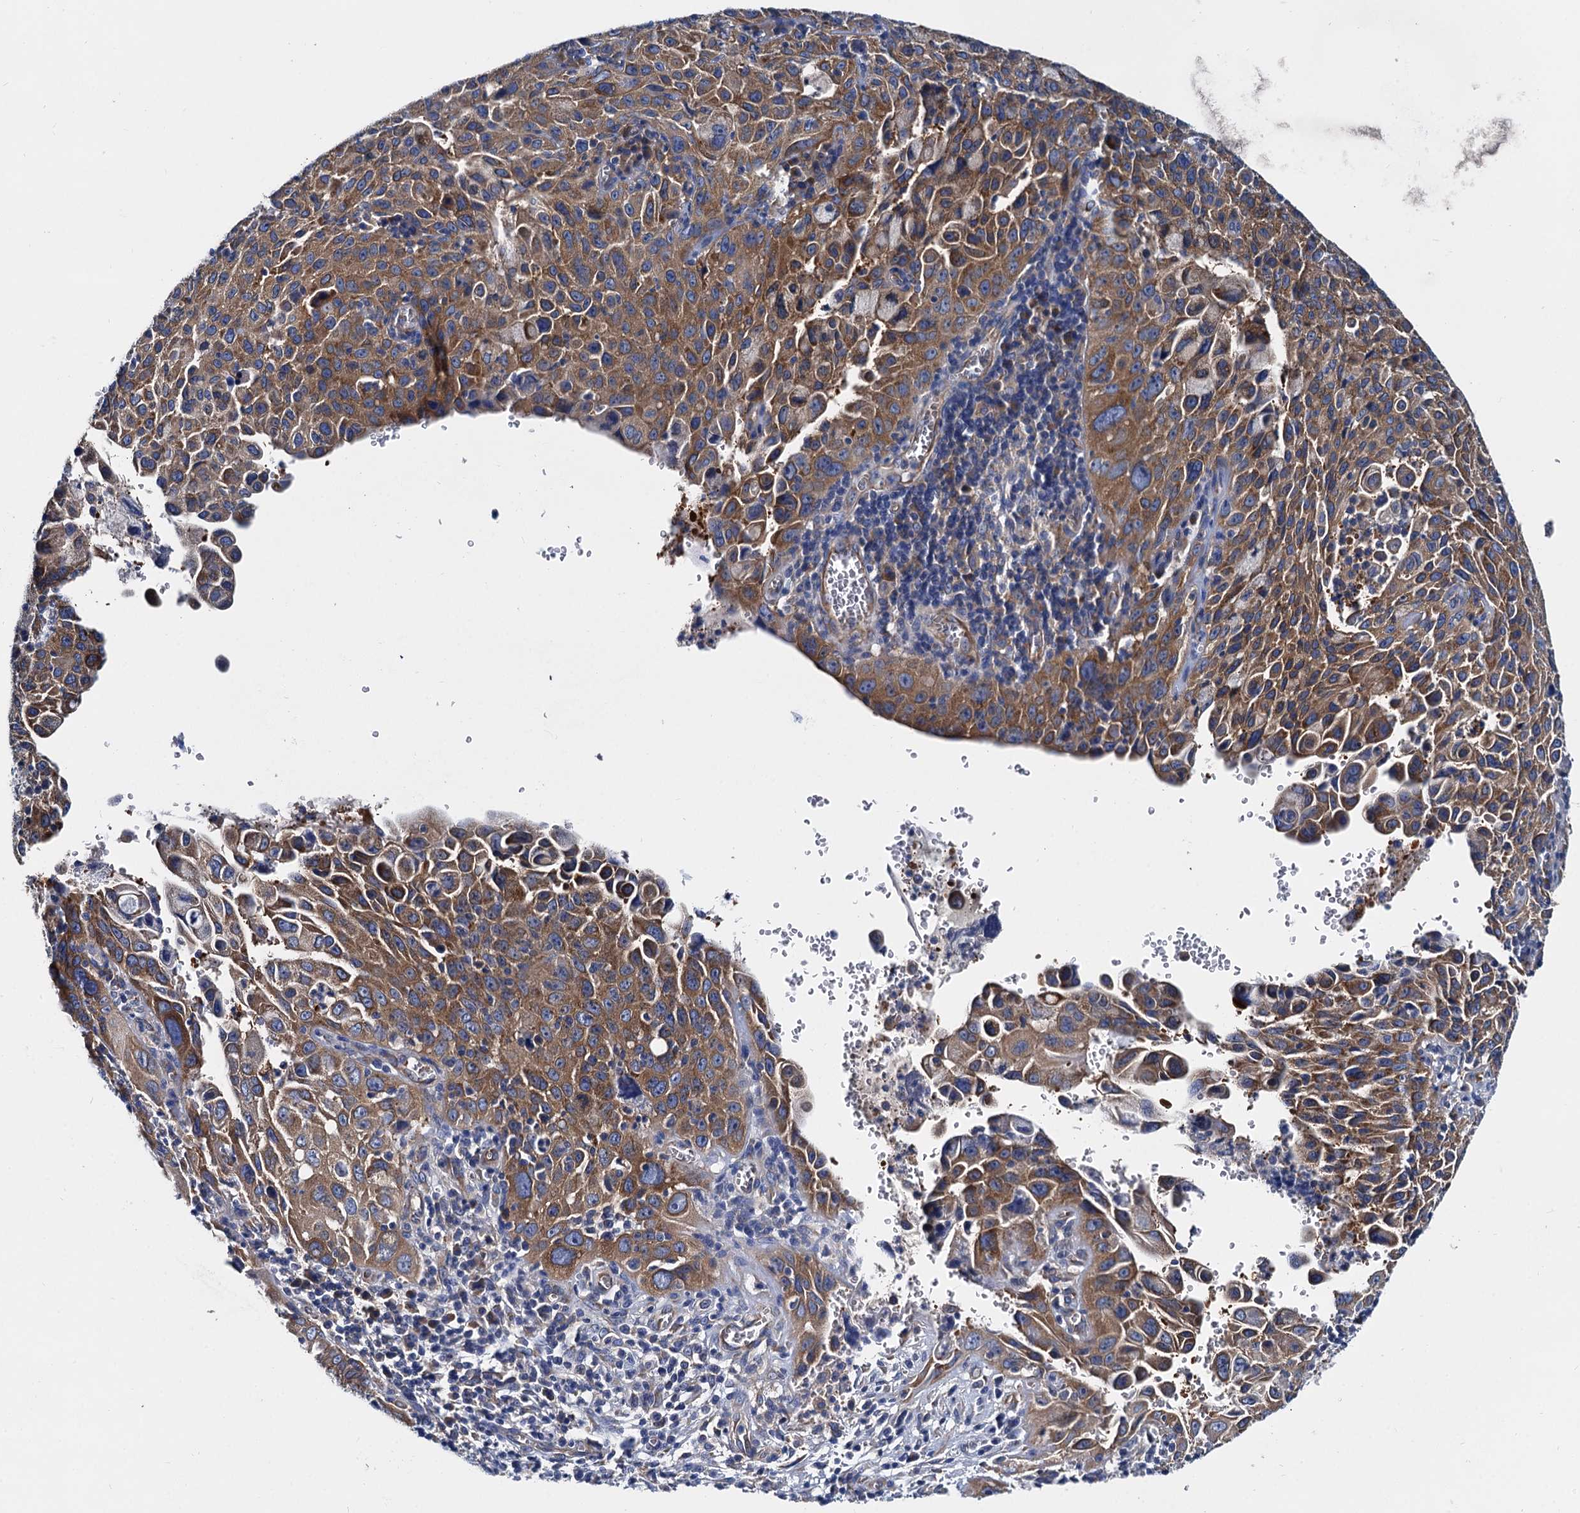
{"staining": {"intensity": "moderate", "quantity": "25%-75%", "location": "cytoplasmic/membranous"}, "tissue": "cervical cancer", "cell_type": "Tumor cells", "image_type": "cancer", "snomed": [{"axis": "morphology", "description": "Squamous cell carcinoma, NOS"}, {"axis": "topography", "description": "Cervix"}], "caption": "This is a histology image of immunohistochemistry (IHC) staining of cervical cancer, which shows moderate positivity in the cytoplasmic/membranous of tumor cells.", "gene": "QARS1", "patient": {"sex": "female", "age": 42}}